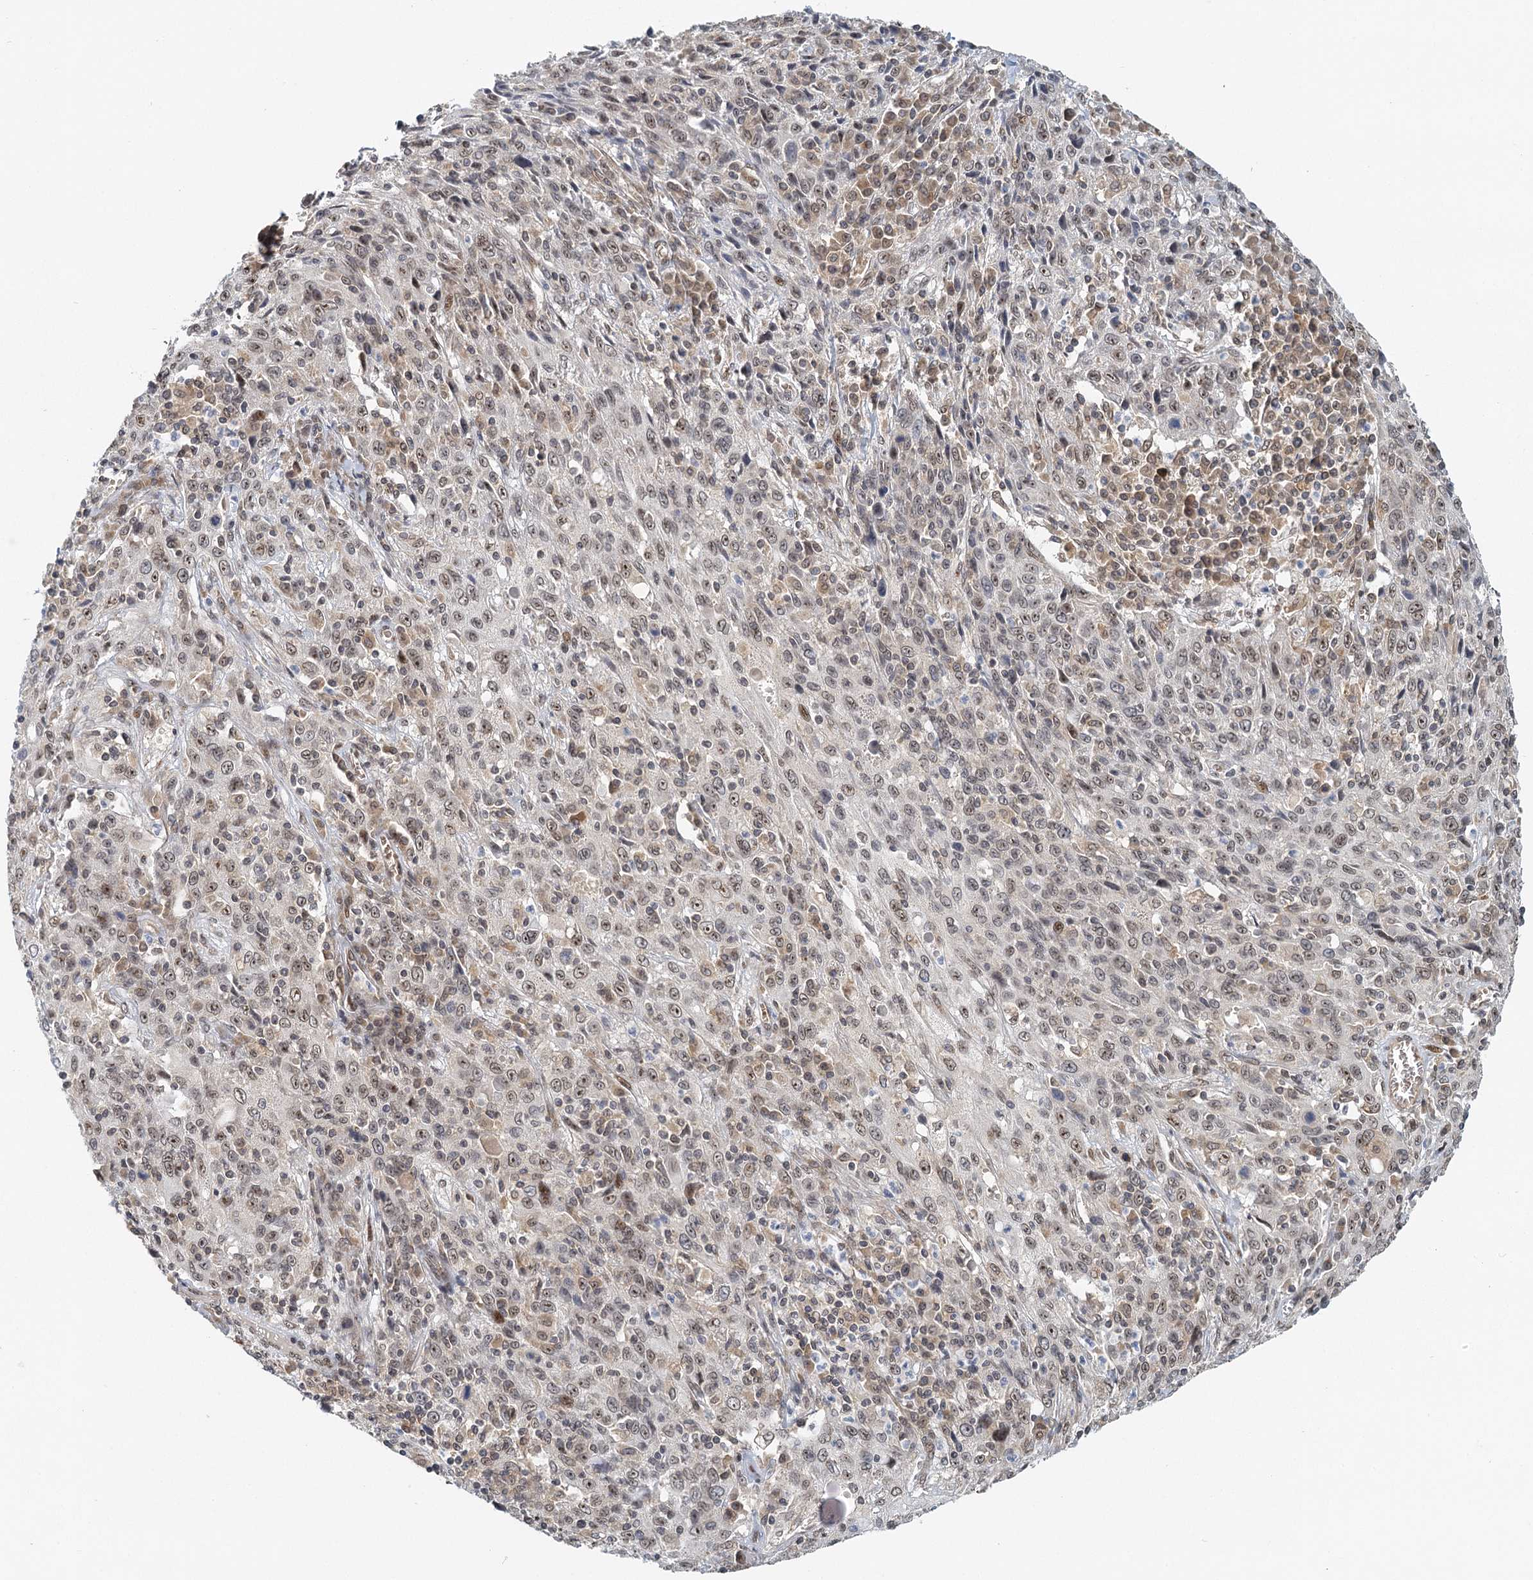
{"staining": {"intensity": "moderate", "quantity": "25%-75%", "location": "cytoplasmic/membranous,nuclear"}, "tissue": "cervical cancer", "cell_type": "Tumor cells", "image_type": "cancer", "snomed": [{"axis": "morphology", "description": "Squamous cell carcinoma, NOS"}, {"axis": "topography", "description": "Cervix"}], "caption": "DAB (3,3'-diaminobenzidine) immunohistochemical staining of human cervical cancer (squamous cell carcinoma) exhibits moderate cytoplasmic/membranous and nuclear protein positivity in approximately 25%-75% of tumor cells.", "gene": "TREX1", "patient": {"sex": "female", "age": 46}}